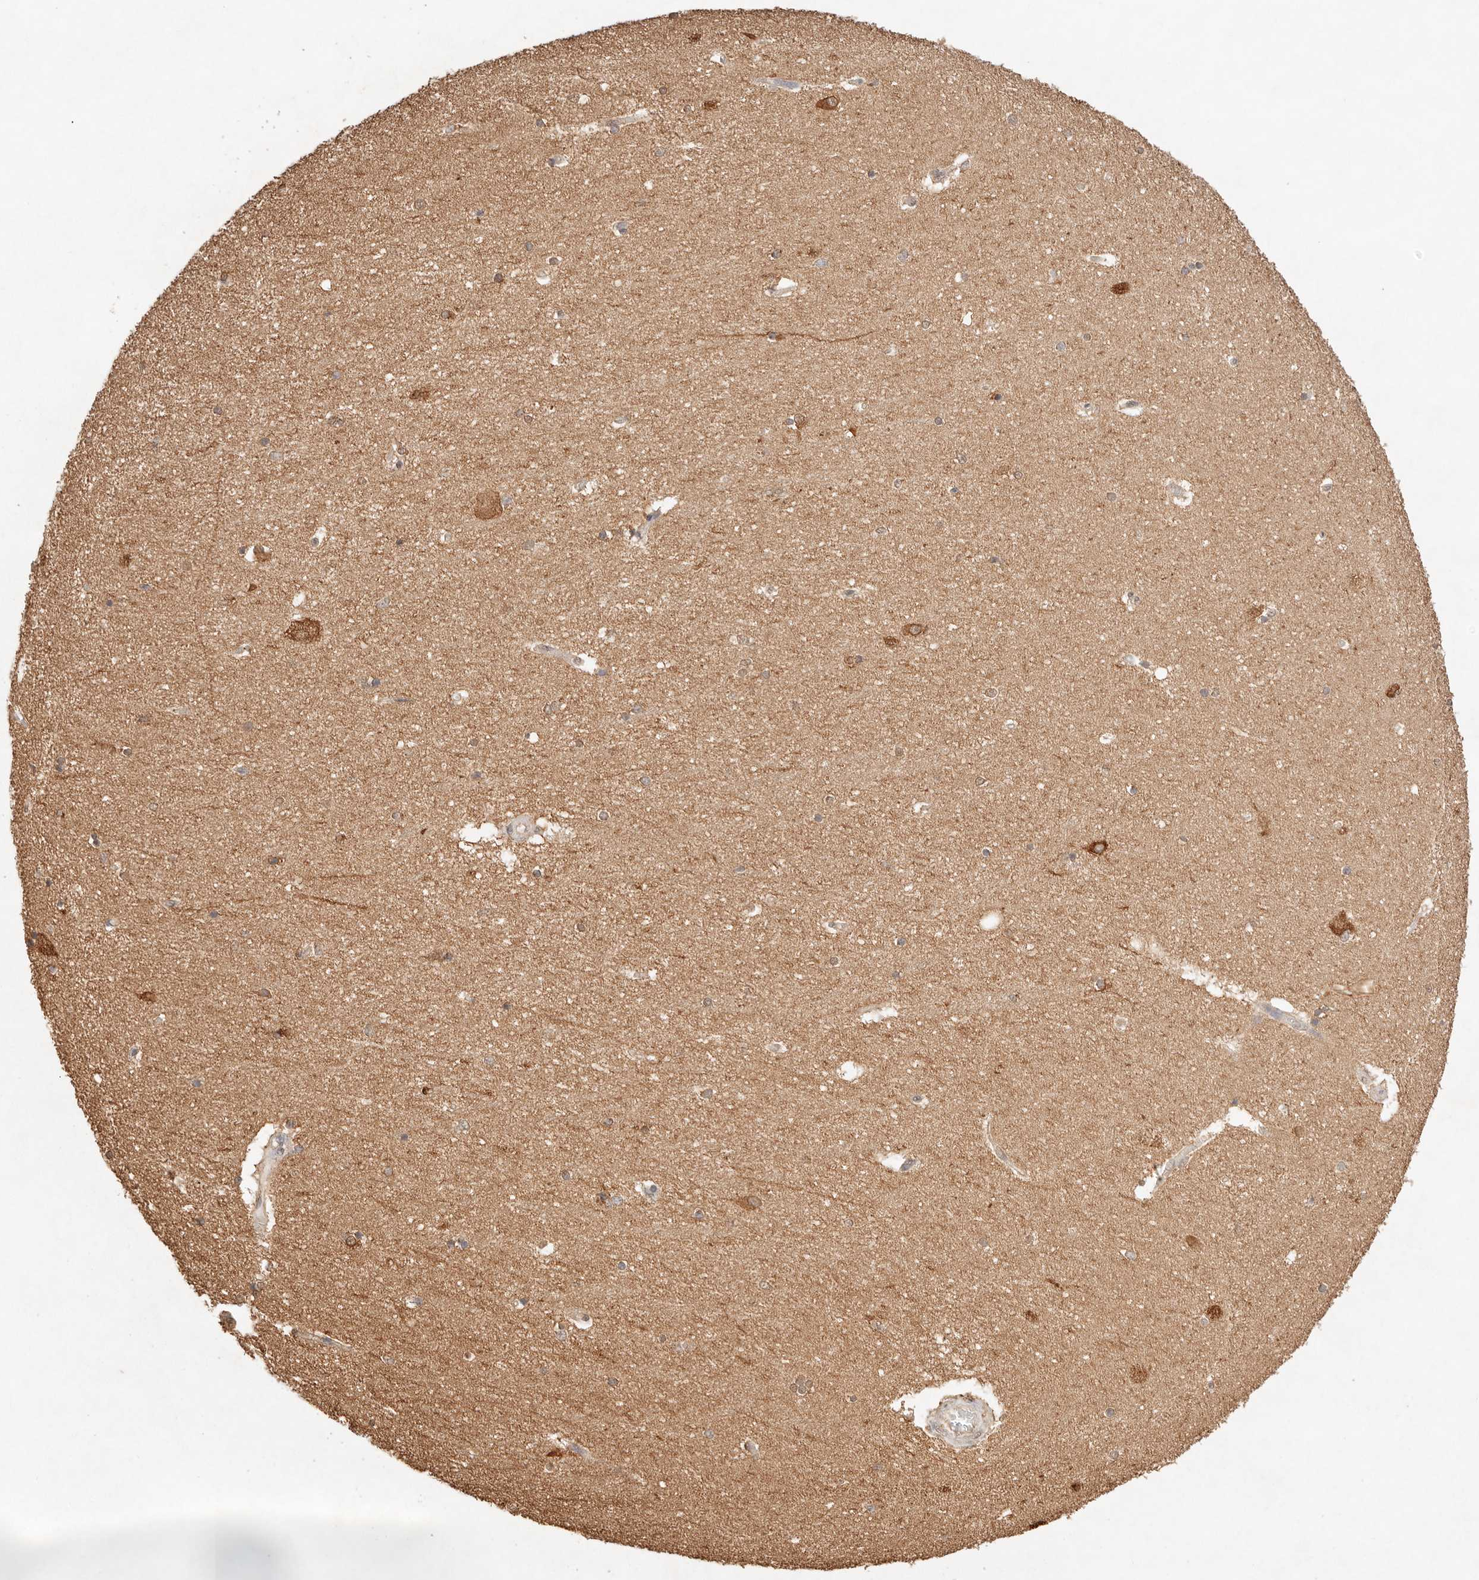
{"staining": {"intensity": "moderate", "quantity": "<25%", "location": "cytoplasmic/membranous"}, "tissue": "hippocampus", "cell_type": "Glial cells", "image_type": "normal", "snomed": [{"axis": "morphology", "description": "Normal tissue, NOS"}, {"axis": "topography", "description": "Hippocampus"}], "caption": "Brown immunohistochemical staining in benign hippocampus shows moderate cytoplasmic/membranous staining in about <25% of glial cells. (Stains: DAB (3,3'-diaminobenzidine) in brown, nuclei in blue, Microscopy: brightfield microscopy at high magnification).", "gene": "IL1R2", "patient": {"sex": "female", "age": 54}}